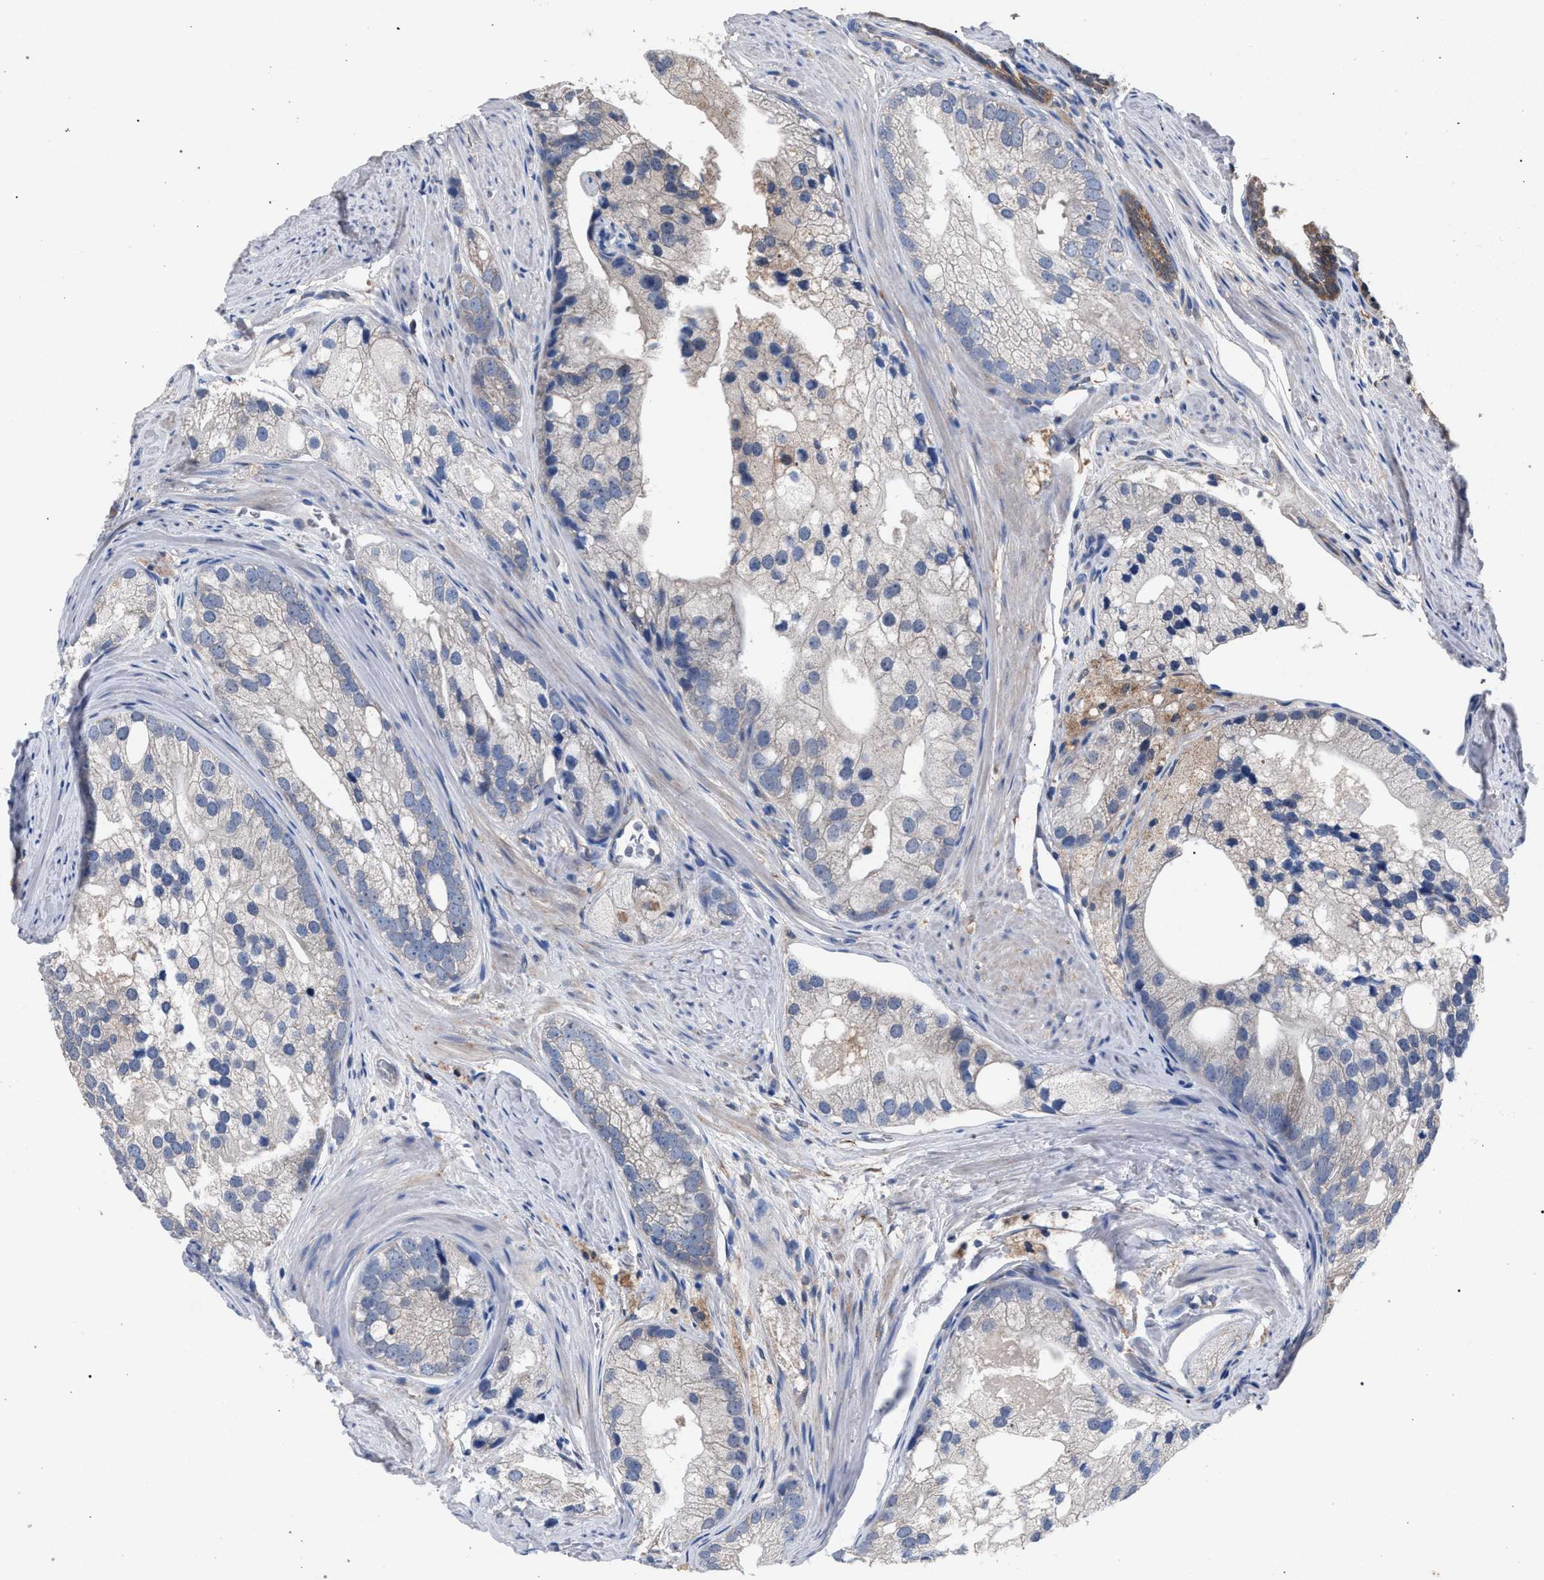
{"staining": {"intensity": "negative", "quantity": "none", "location": "none"}, "tissue": "prostate cancer", "cell_type": "Tumor cells", "image_type": "cancer", "snomed": [{"axis": "morphology", "description": "Adenocarcinoma, Low grade"}, {"axis": "topography", "description": "Prostate"}], "caption": "High power microscopy histopathology image of an immunohistochemistry (IHC) photomicrograph of prostate cancer (low-grade adenocarcinoma), revealing no significant expression in tumor cells. (DAB IHC with hematoxylin counter stain).", "gene": "CRYZ", "patient": {"sex": "male", "age": 69}}